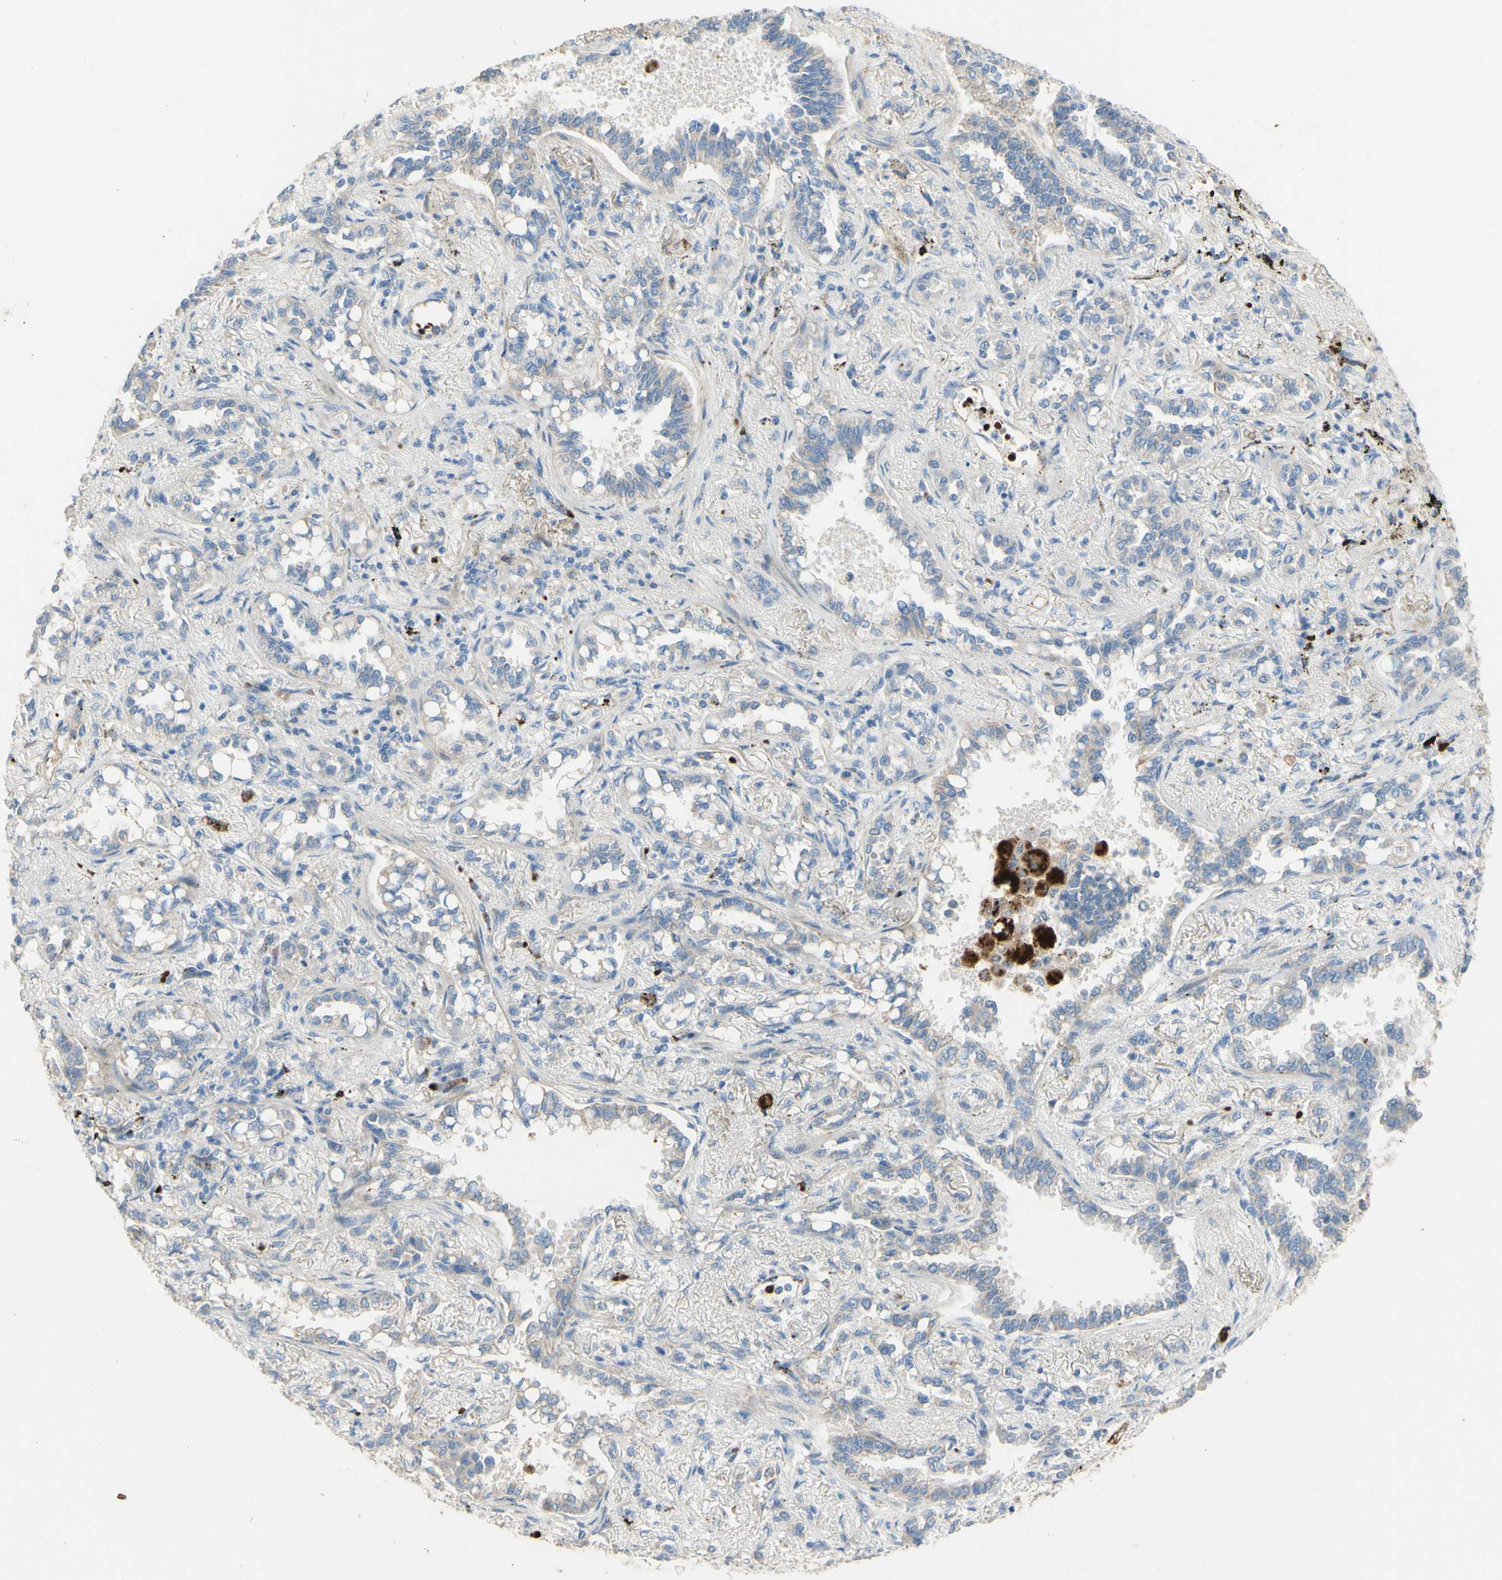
{"staining": {"intensity": "weak", "quantity": "<25%", "location": "cytoplasmic/membranous"}, "tissue": "lung cancer", "cell_type": "Tumor cells", "image_type": "cancer", "snomed": [{"axis": "morphology", "description": "Normal tissue, NOS"}, {"axis": "morphology", "description": "Adenocarcinoma, NOS"}, {"axis": "topography", "description": "Lung"}], "caption": "IHC of lung cancer (adenocarcinoma) displays no expression in tumor cells. (Stains: DAB (3,3'-diaminobenzidine) immunohistochemistry with hematoxylin counter stain, Microscopy: brightfield microscopy at high magnification).", "gene": "GAN", "patient": {"sex": "male", "age": 59}}